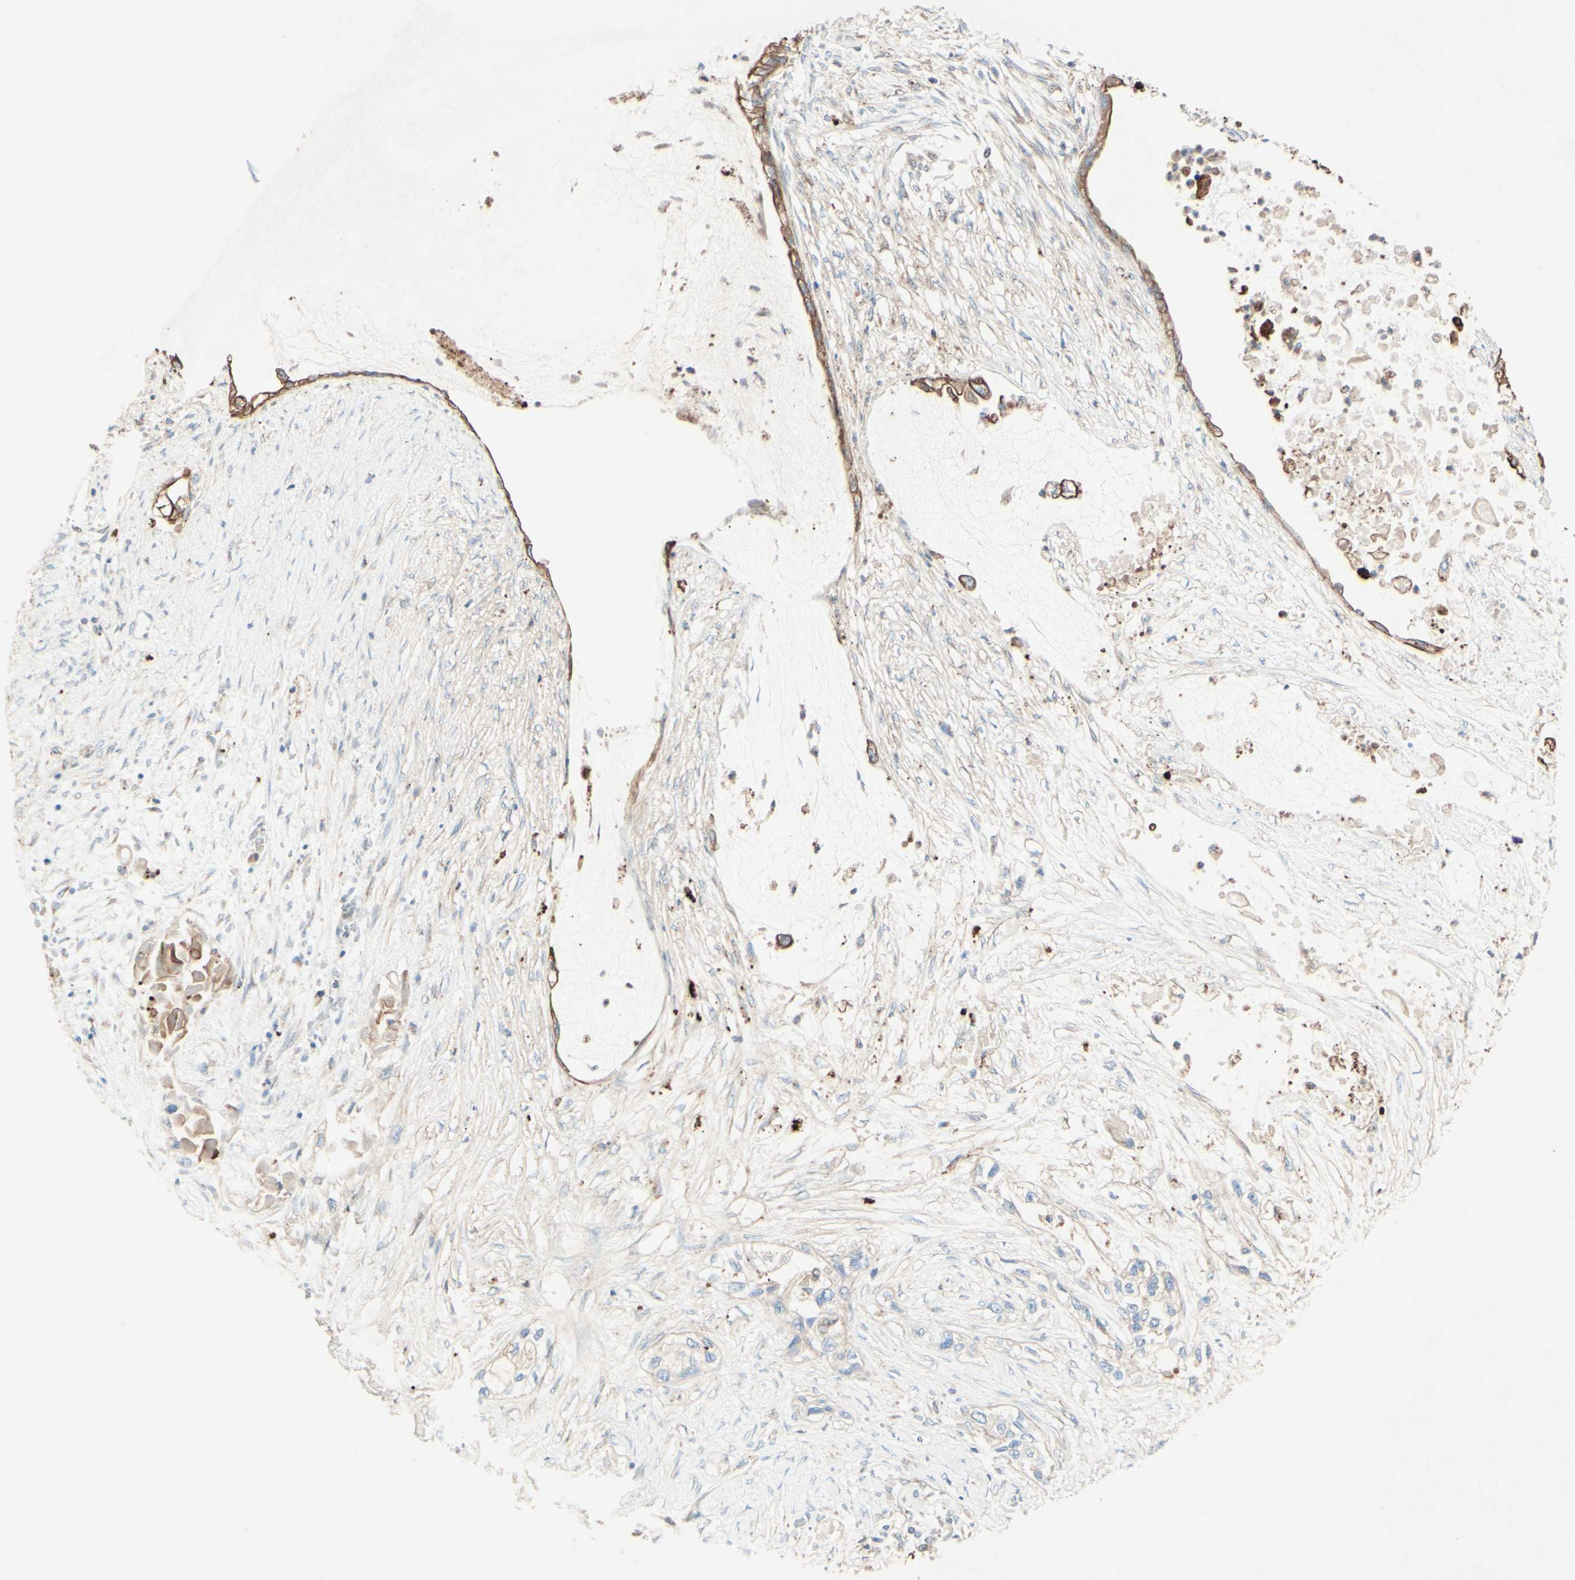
{"staining": {"intensity": "weak", "quantity": "<25%", "location": "cytoplasmic/membranous"}, "tissue": "pancreatic cancer", "cell_type": "Tumor cells", "image_type": "cancer", "snomed": [{"axis": "morphology", "description": "Adenocarcinoma, NOS"}, {"axis": "topography", "description": "Pancreas"}], "caption": "Immunohistochemical staining of adenocarcinoma (pancreatic) exhibits no significant expression in tumor cells.", "gene": "MTM1", "patient": {"sex": "female", "age": 70}}